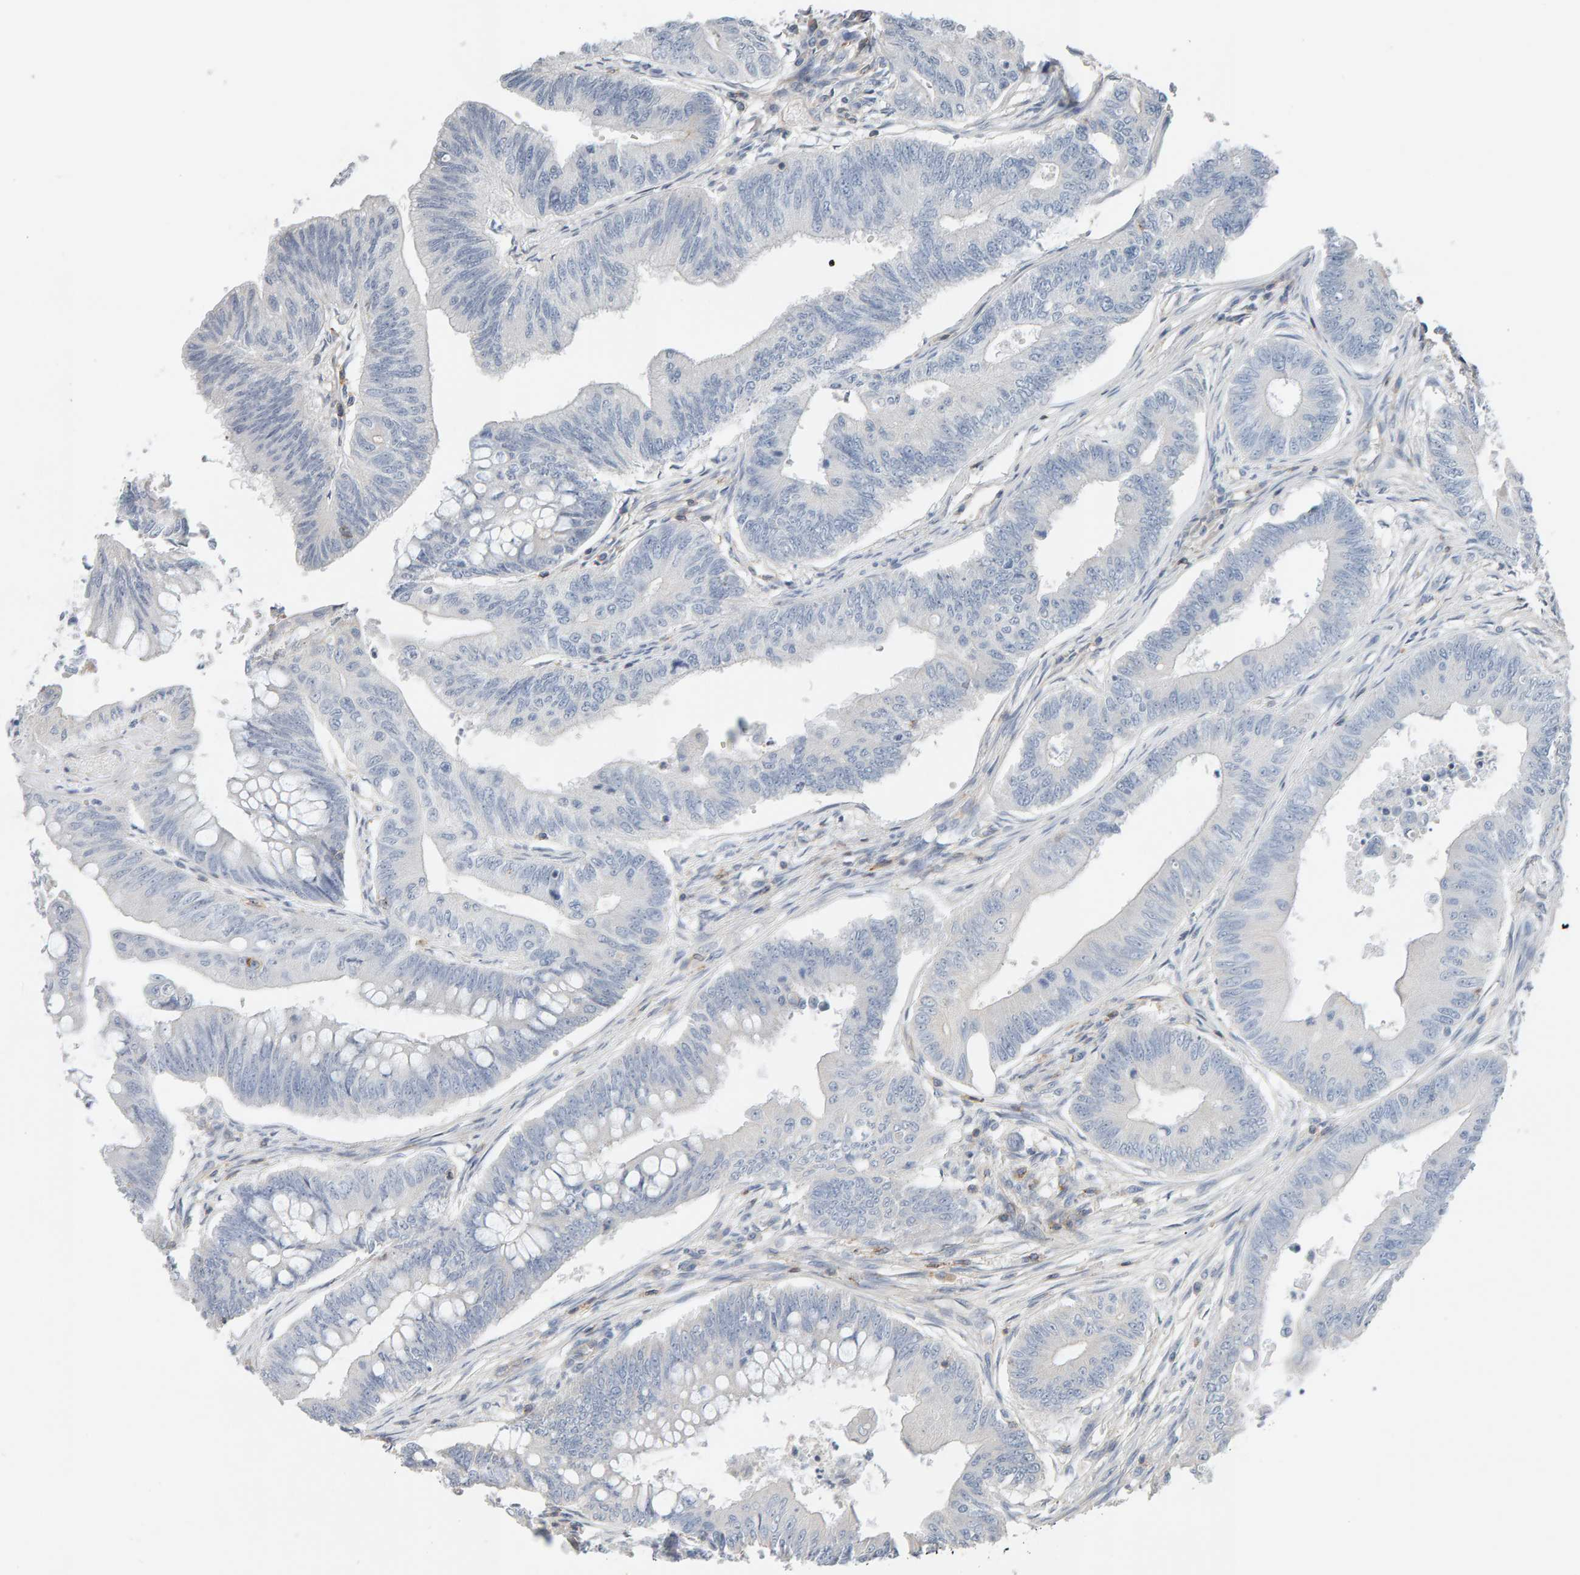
{"staining": {"intensity": "negative", "quantity": "none", "location": "none"}, "tissue": "colorectal cancer", "cell_type": "Tumor cells", "image_type": "cancer", "snomed": [{"axis": "morphology", "description": "Adenoma, NOS"}, {"axis": "morphology", "description": "Adenocarcinoma, NOS"}, {"axis": "topography", "description": "Colon"}], "caption": "High power microscopy histopathology image of an immunohistochemistry (IHC) image of colorectal adenocarcinoma, revealing no significant staining in tumor cells.", "gene": "FYN", "patient": {"sex": "male", "age": 79}}